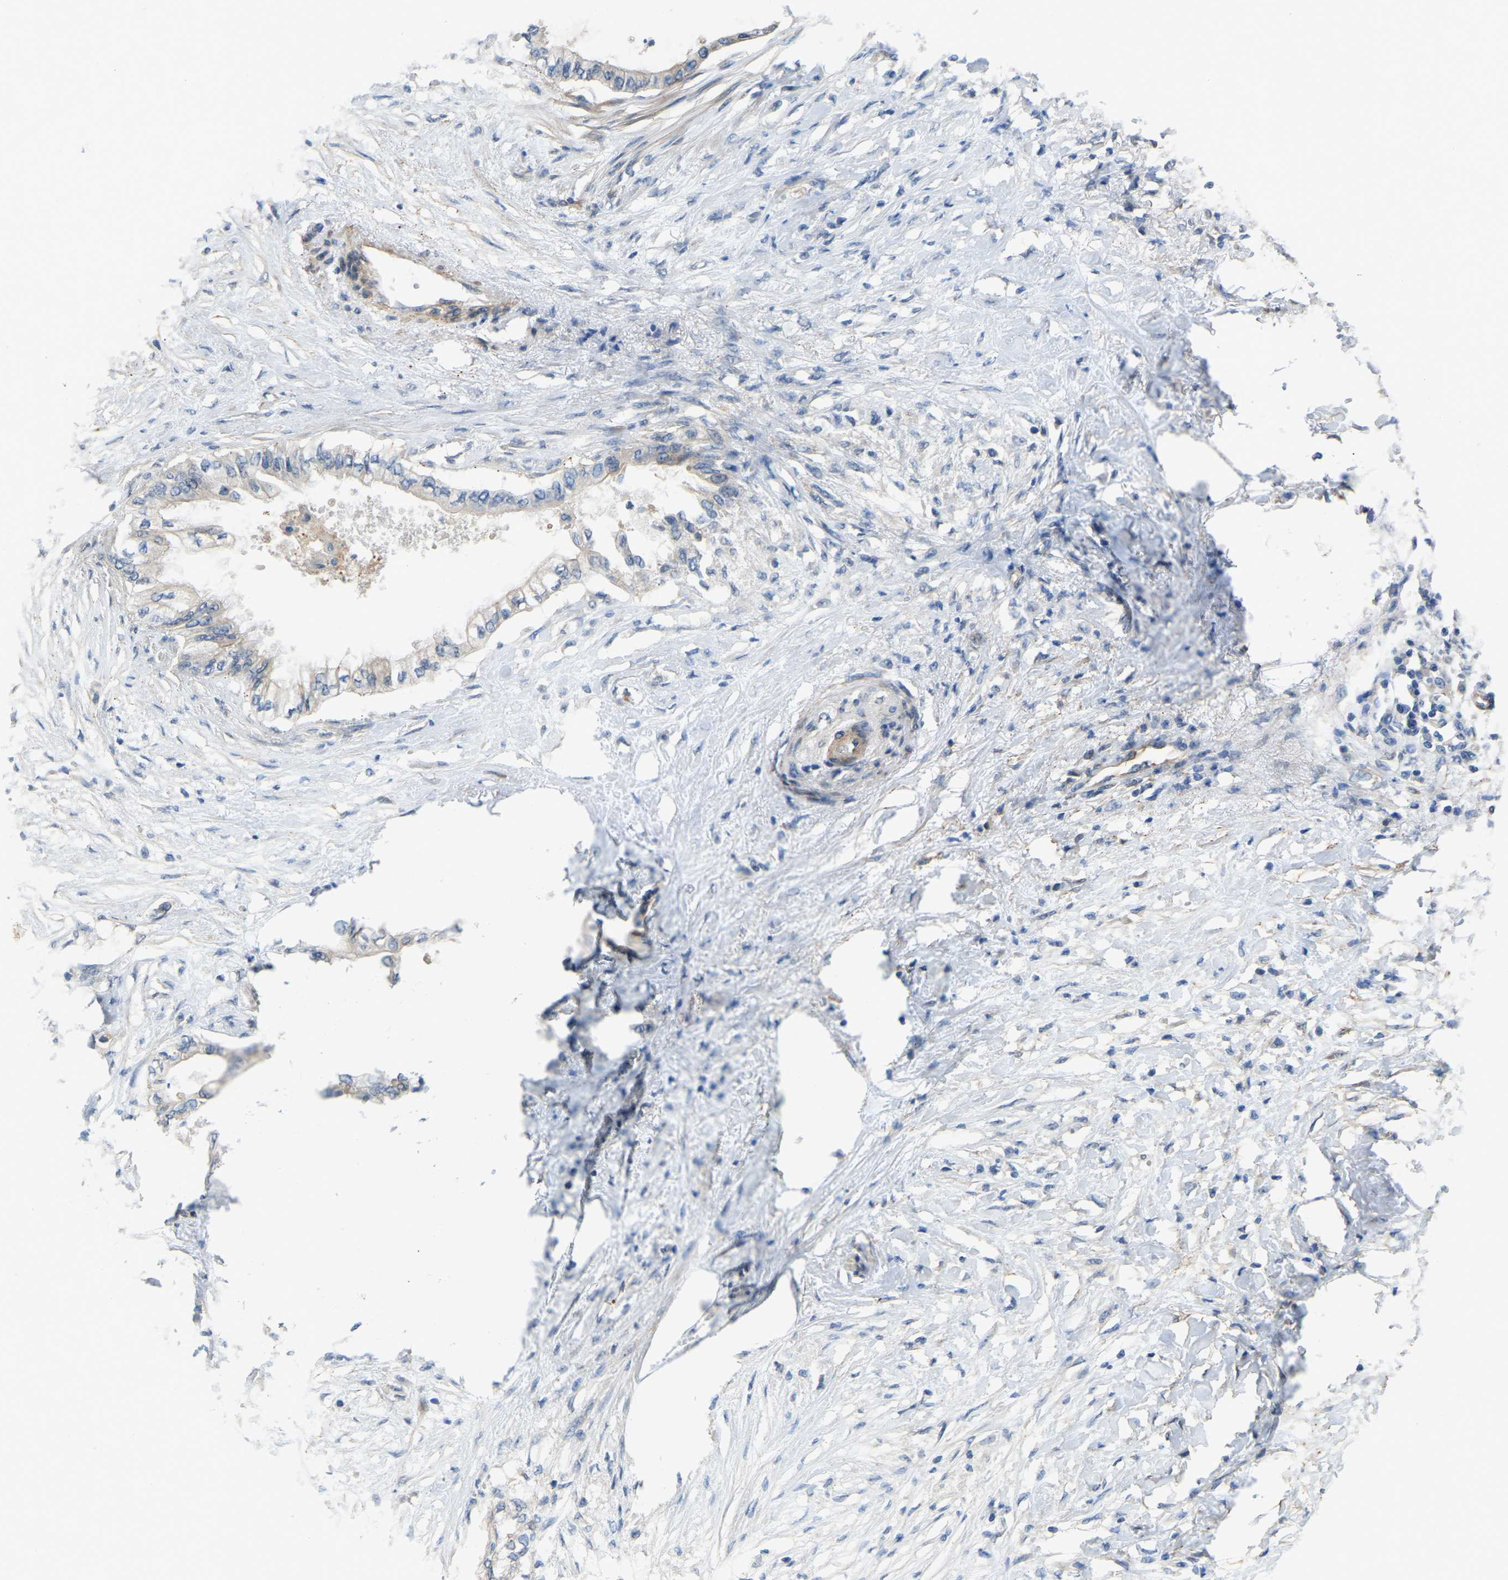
{"staining": {"intensity": "negative", "quantity": "none", "location": "none"}, "tissue": "pancreatic cancer", "cell_type": "Tumor cells", "image_type": "cancer", "snomed": [{"axis": "morphology", "description": "Normal tissue, NOS"}, {"axis": "morphology", "description": "Adenocarcinoma, NOS"}, {"axis": "topography", "description": "Pancreas"}, {"axis": "topography", "description": "Duodenum"}], "caption": "Adenocarcinoma (pancreatic) was stained to show a protein in brown. There is no significant positivity in tumor cells.", "gene": "HIGD2B", "patient": {"sex": "female", "age": 60}}